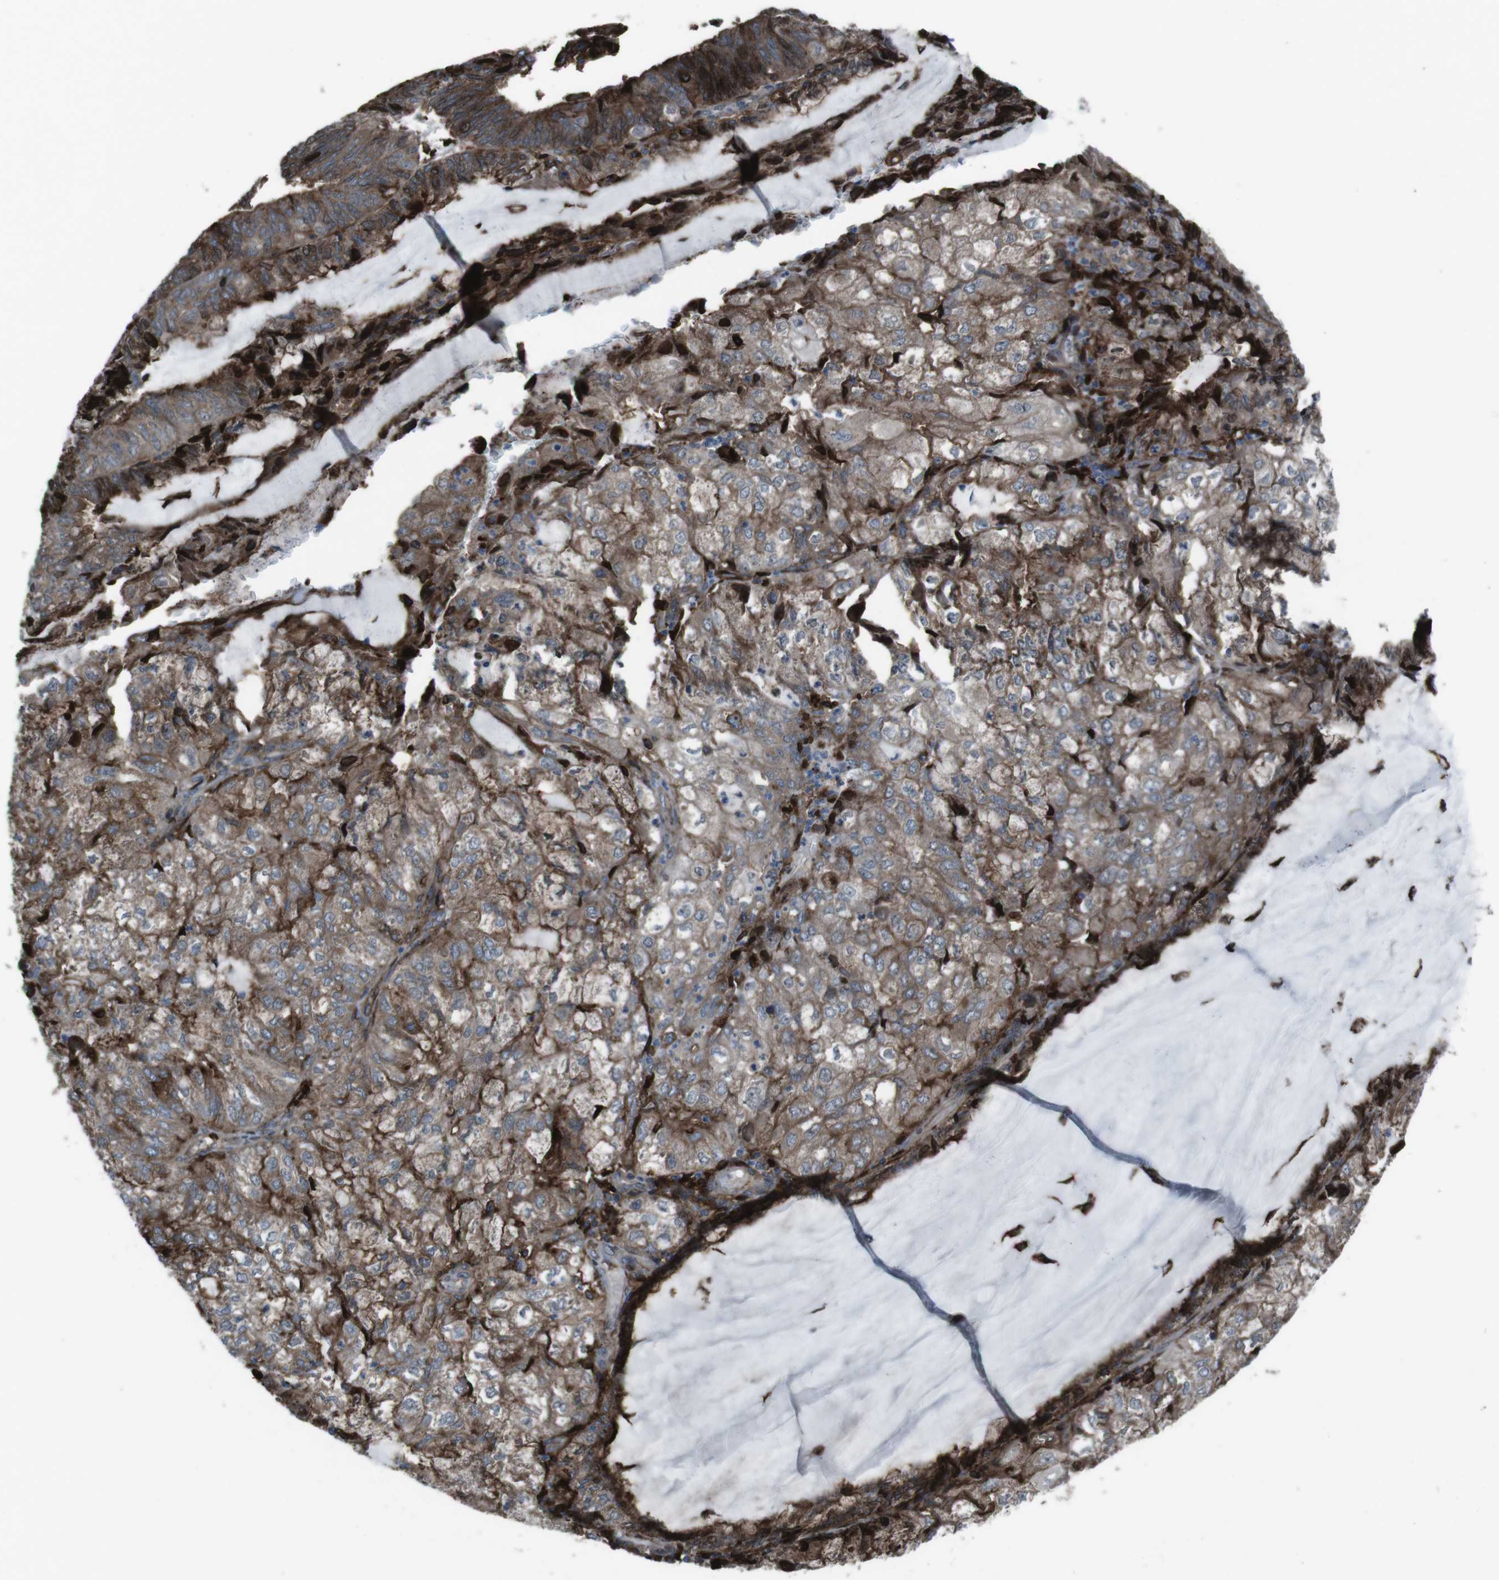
{"staining": {"intensity": "strong", "quantity": ">75%", "location": "cytoplasmic/membranous"}, "tissue": "endometrial cancer", "cell_type": "Tumor cells", "image_type": "cancer", "snomed": [{"axis": "morphology", "description": "Adenocarcinoma, NOS"}, {"axis": "topography", "description": "Endometrium"}], "caption": "The micrograph demonstrates staining of endometrial adenocarcinoma, revealing strong cytoplasmic/membranous protein positivity (brown color) within tumor cells.", "gene": "GDF10", "patient": {"sex": "female", "age": 81}}